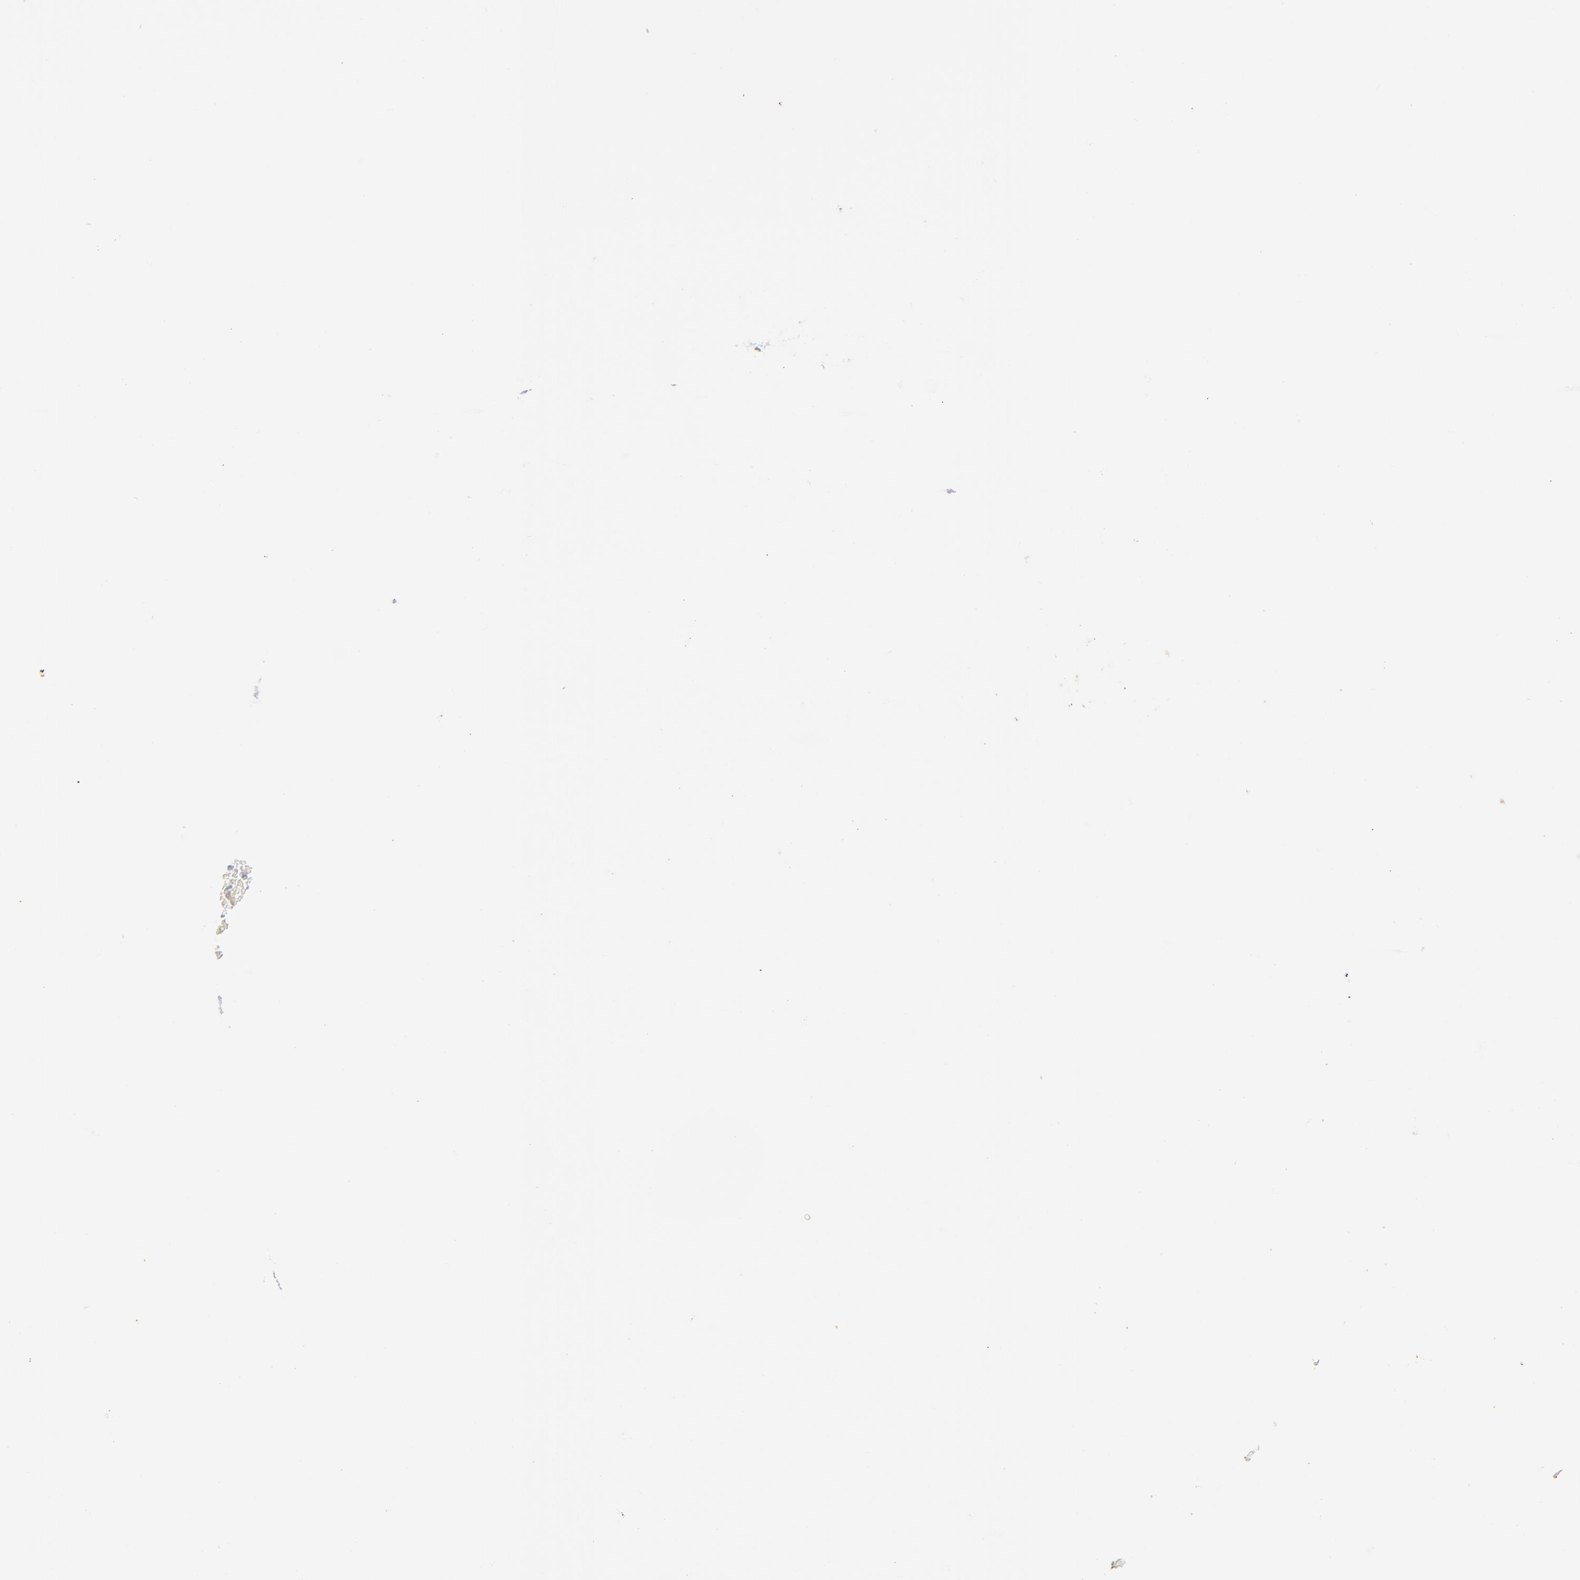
{"staining": {"intensity": "negative", "quantity": "none", "location": "none"}, "tissue": "bone marrow", "cell_type": "Hematopoietic cells", "image_type": "normal", "snomed": [{"axis": "morphology", "description": "Normal tissue, NOS"}, {"axis": "topography", "description": "Bone marrow"}], "caption": "Hematopoietic cells show no significant expression in normal bone marrow. The staining is performed using DAB brown chromogen with nuclei counter-stained in using hematoxylin.", "gene": "PIP", "patient": {"sex": "female", "age": 71}}